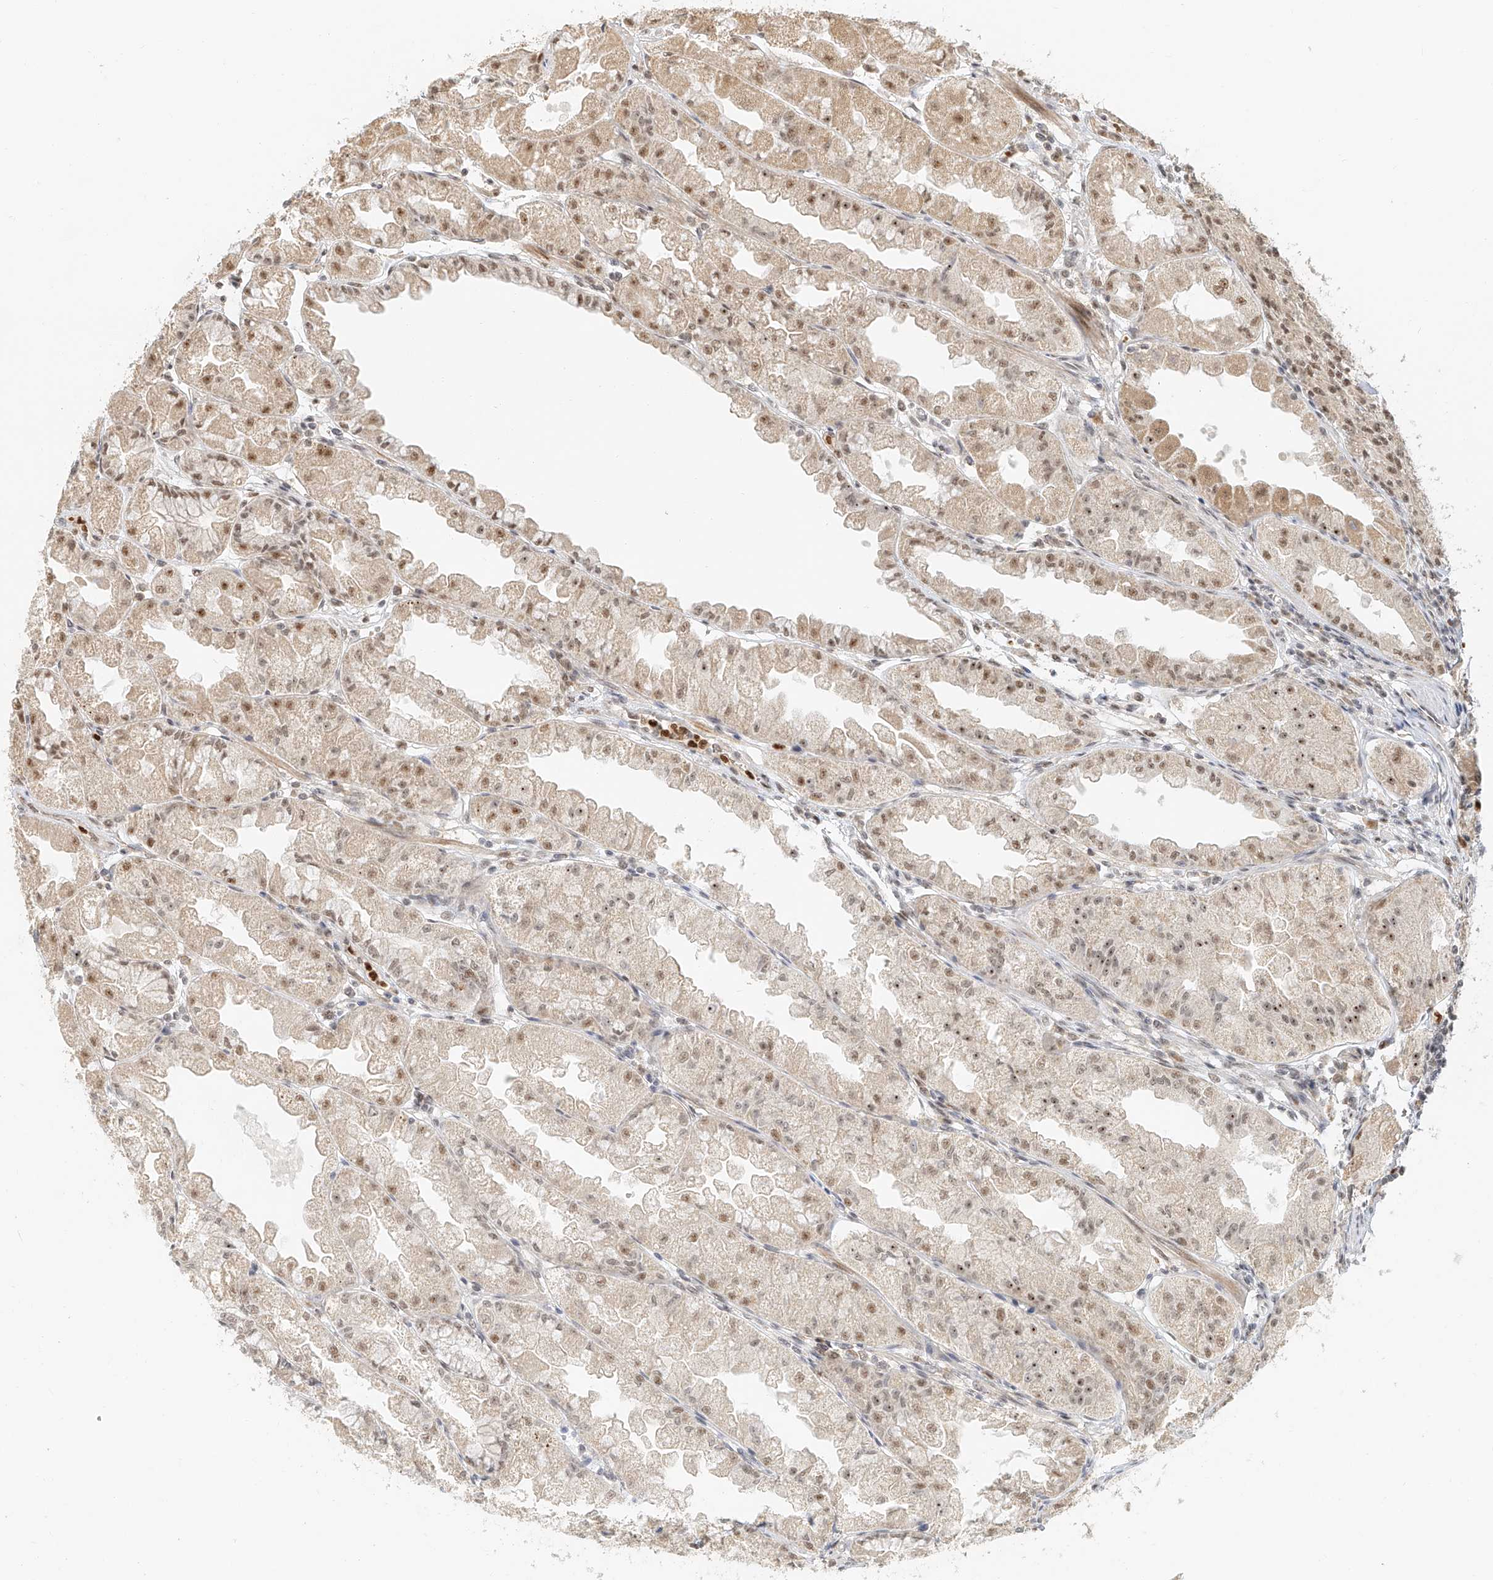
{"staining": {"intensity": "moderate", "quantity": ">75%", "location": "nuclear"}, "tissue": "stomach", "cell_type": "Glandular cells", "image_type": "normal", "snomed": [{"axis": "morphology", "description": "Normal tissue, NOS"}, {"axis": "topography", "description": "Stomach, upper"}], "caption": "This photomicrograph demonstrates immunohistochemistry (IHC) staining of normal stomach, with medium moderate nuclear positivity in approximately >75% of glandular cells.", "gene": "CXorf58", "patient": {"sex": "male", "age": 47}}